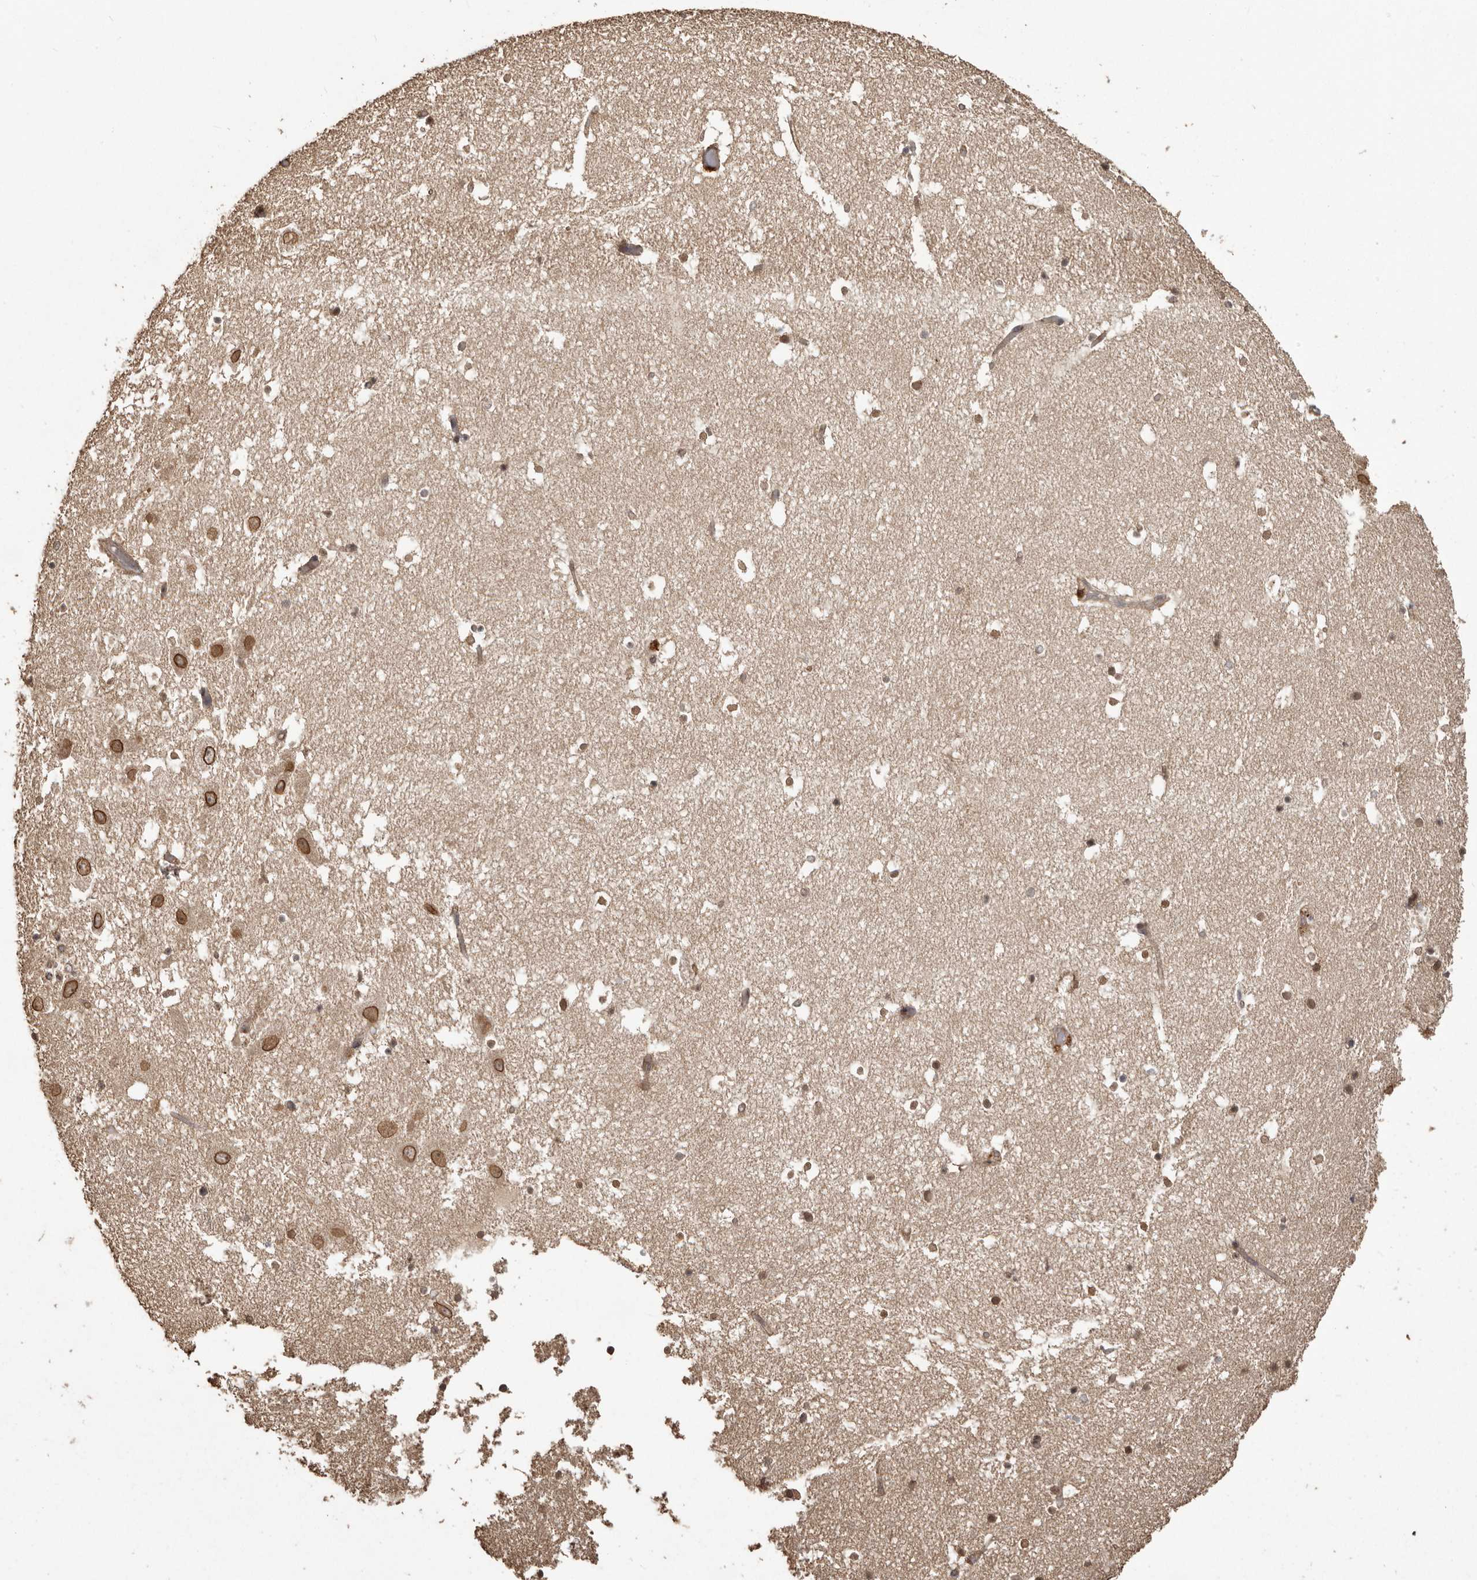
{"staining": {"intensity": "moderate", "quantity": "25%-75%", "location": "nuclear"}, "tissue": "hippocampus", "cell_type": "Glial cells", "image_type": "normal", "snomed": [{"axis": "morphology", "description": "Normal tissue, NOS"}, {"axis": "topography", "description": "Hippocampus"}], "caption": "Protein expression analysis of unremarkable human hippocampus reveals moderate nuclear positivity in about 25%-75% of glial cells. The staining is performed using DAB brown chromogen to label protein expression. The nuclei are counter-stained blue using hematoxylin.", "gene": "NUP43", "patient": {"sex": "female", "age": 52}}